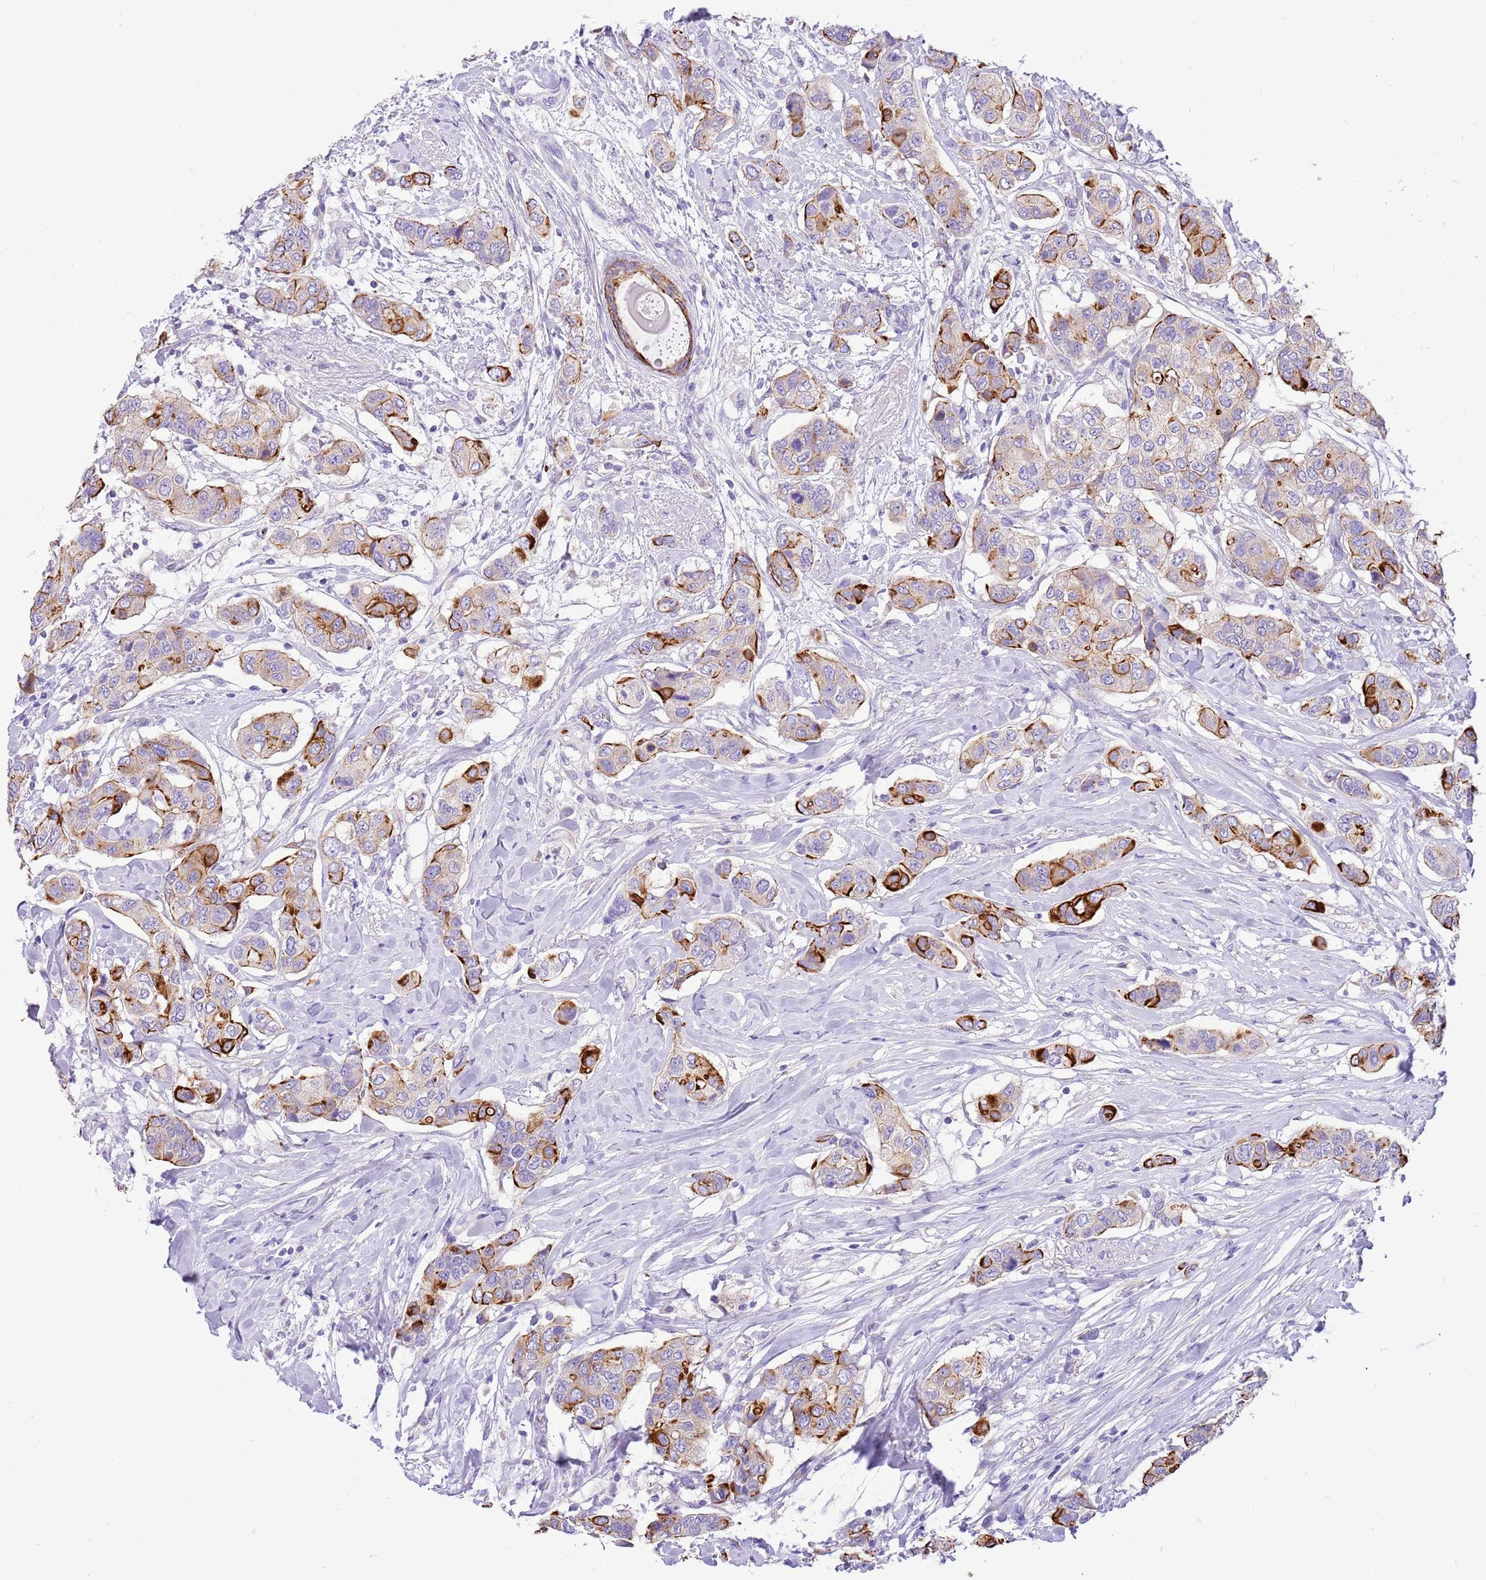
{"staining": {"intensity": "strong", "quantity": ">75%", "location": "cytoplasmic/membranous"}, "tissue": "breast cancer", "cell_type": "Tumor cells", "image_type": "cancer", "snomed": [{"axis": "morphology", "description": "Lobular carcinoma"}, {"axis": "topography", "description": "Breast"}], "caption": "Immunohistochemical staining of human breast lobular carcinoma exhibits strong cytoplasmic/membranous protein staining in approximately >75% of tumor cells. The protein is stained brown, and the nuclei are stained in blue (DAB (3,3'-diaminobenzidine) IHC with brightfield microscopy, high magnification).", "gene": "R3HDM4", "patient": {"sex": "female", "age": 51}}